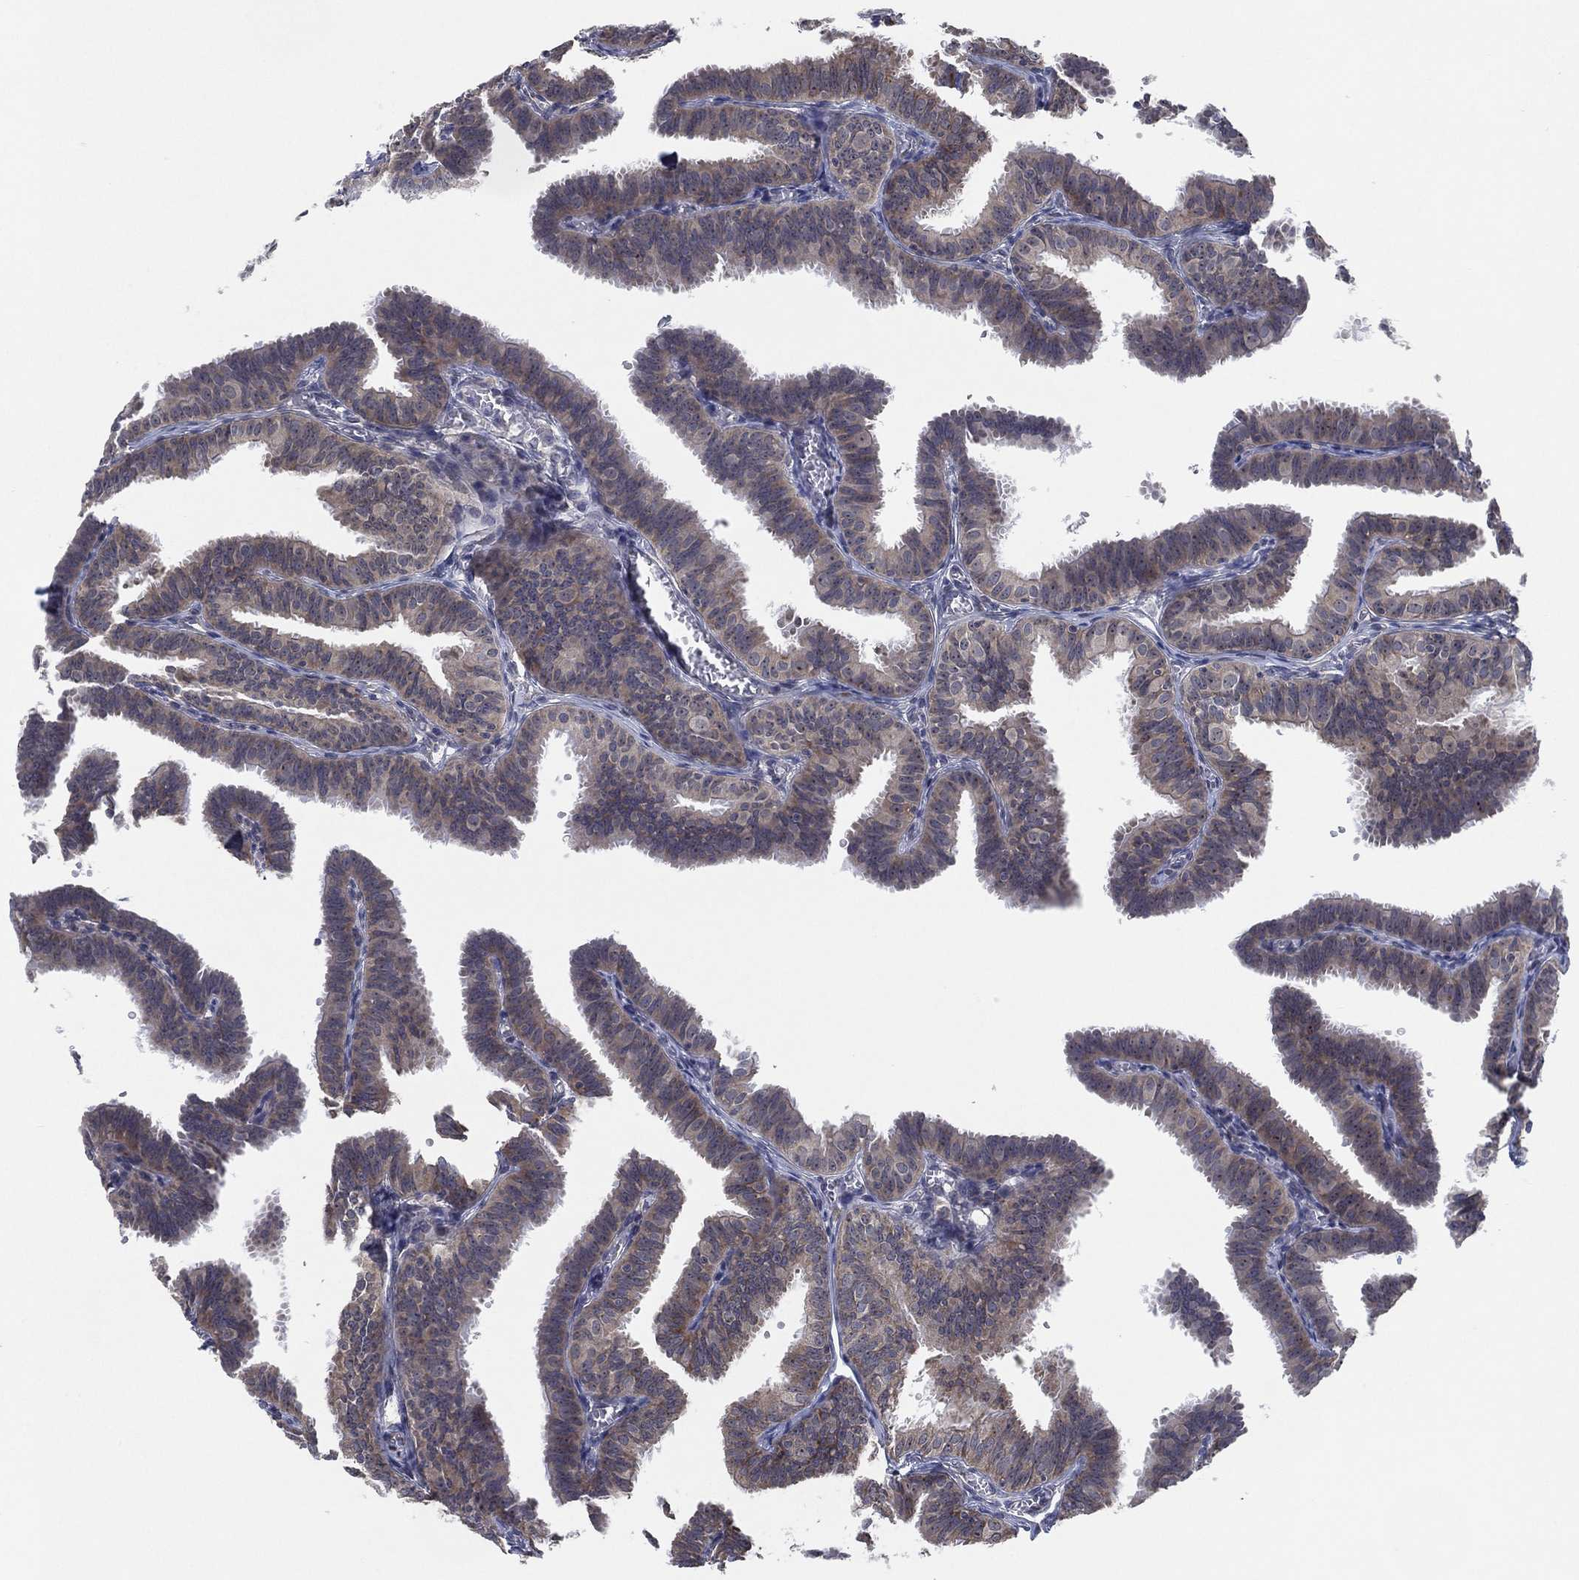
{"staining": {"intensity": "negative", "quantity": "none", "location": "none"}, "tissue": "fallopian tube", "cell_type": "Glandular cells", "image_type": "normal", "snomed": [{"axis": "morphology", "description": "Normal tissue, NOS"}, {"axis": "topography", "description": "Fallopian tube"}], "caption": "High power microscopy photomicrograph of an immunohistochemistry image of unremarkable fallopian tube, revealing no significant positivity in glandular cells.", "gene": "FAM104A", "patient": {"sex": "female", "age": 25}}